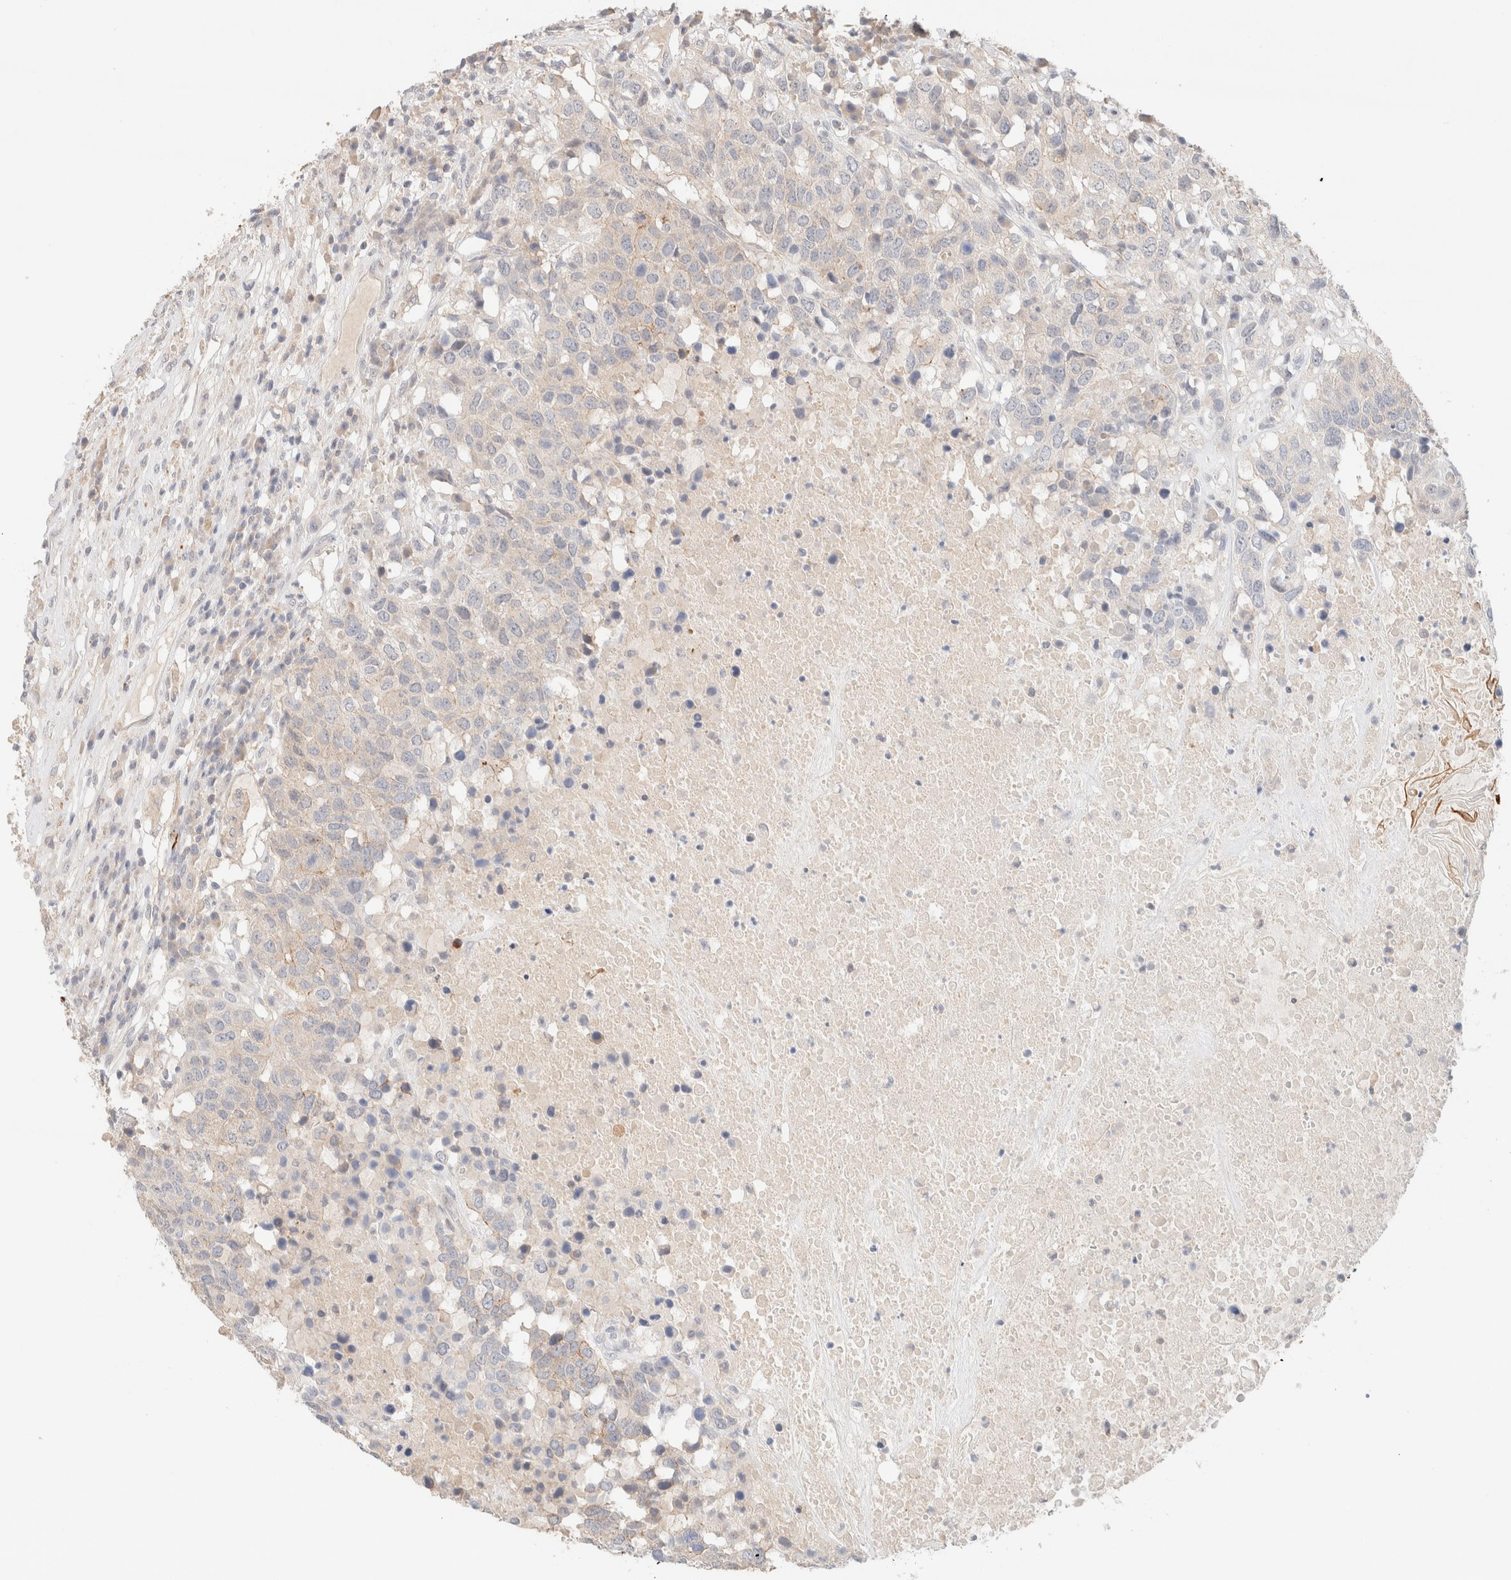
{"staining": {"intensity": "moderate", "quantity": "<25%", "location": "cytoplasmic/membranous"}, "tissue": "head and neck cancer", "cell_type": "Tumor cells", "image_type": "cancer", "snomed": [{"axis": "morphology", "description": "Squamous cell carcinoma, NOS"}, {"axis": "topography", "description": "Head-Neck"}], "caption": "This is a photomicrograph of immunohistochemistry staining of head and neck cancer, which shows moderate positivity in the cytoplasmic/membranous of tumor cells.", "gene": "SGSM2", "patient": {"sex": "male", "age": 66}}